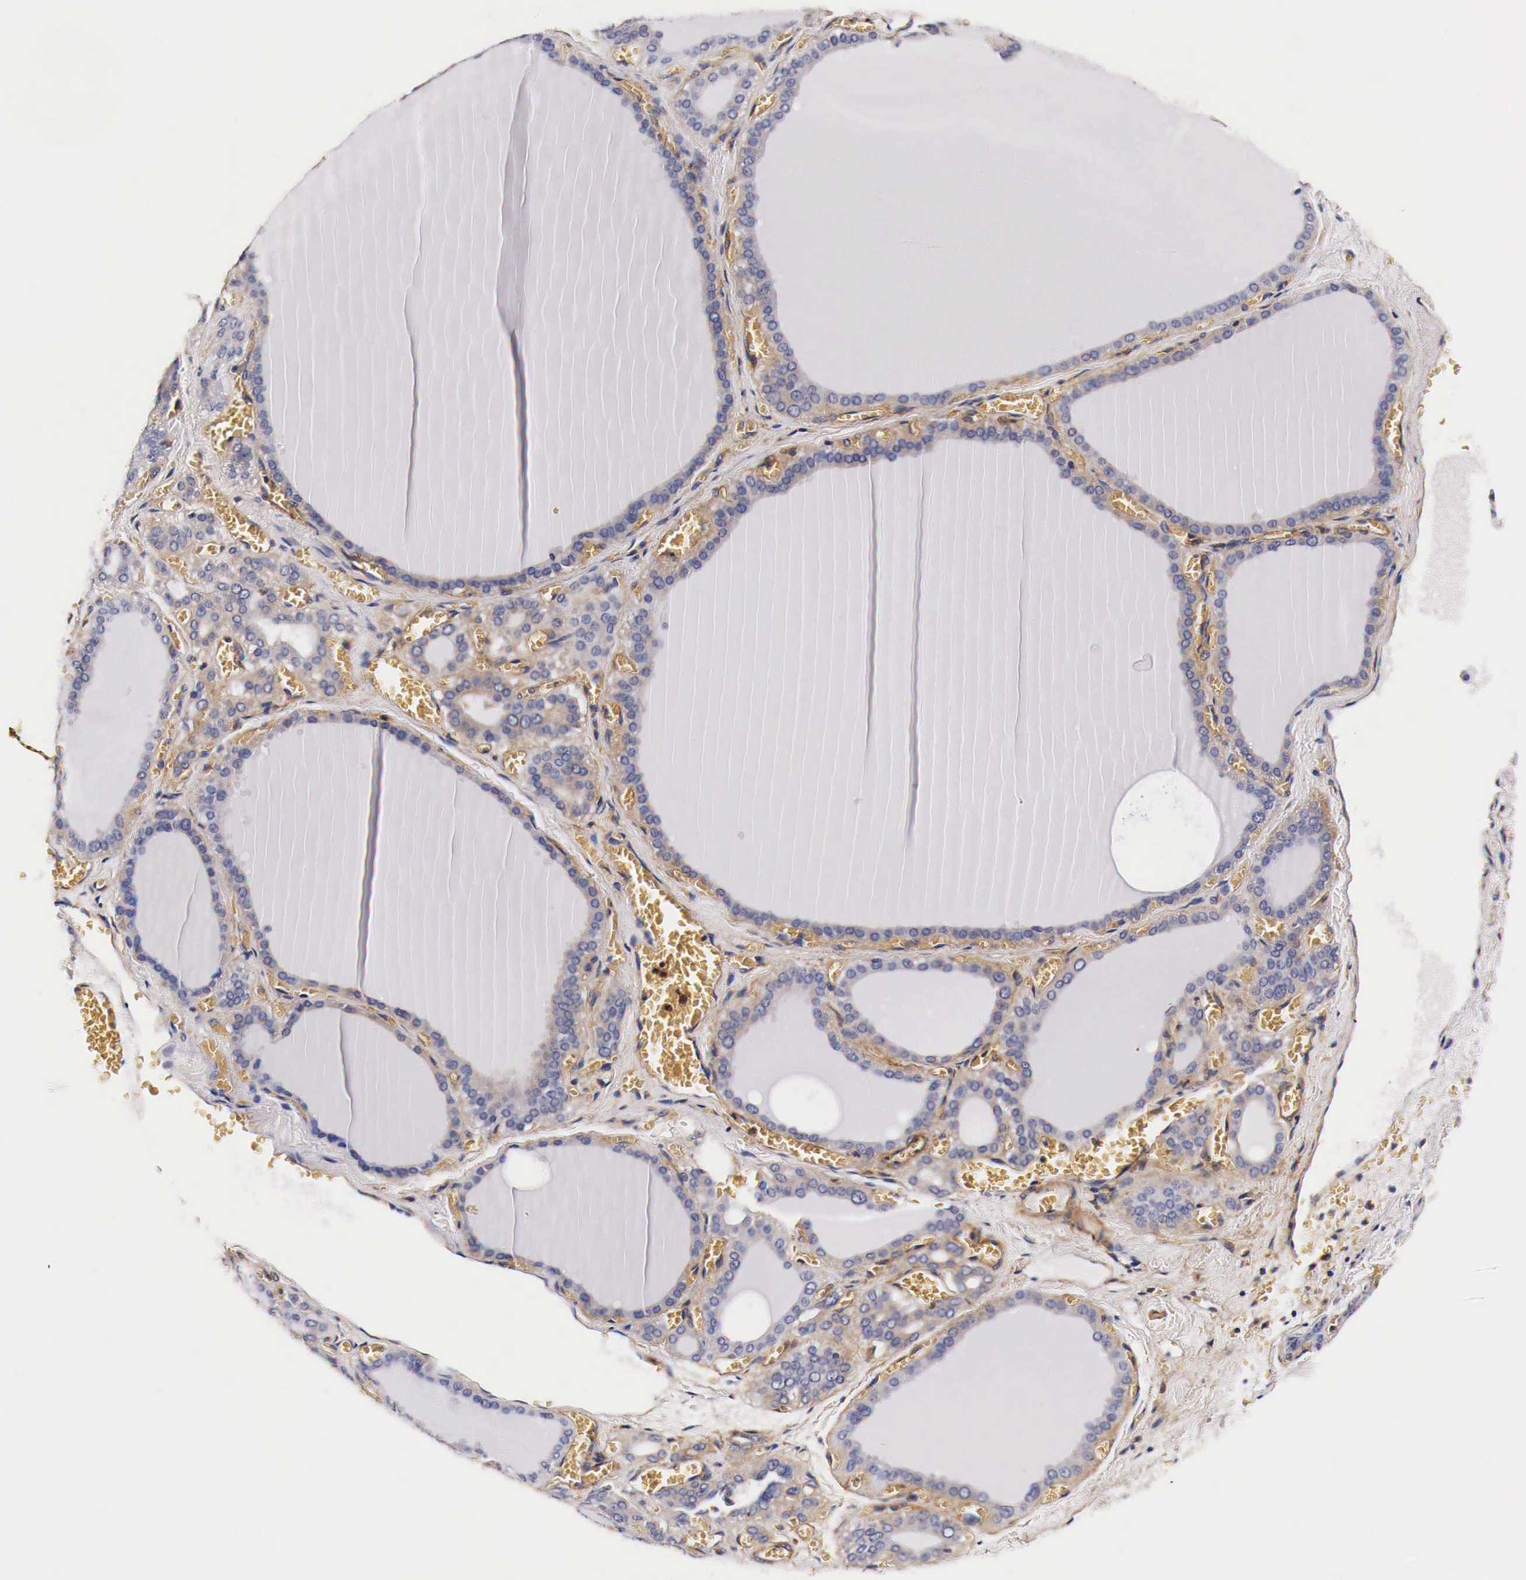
{"staining": {"intensity": "weak", "quantity": "25%-75%", "location": "cytoplasmic/membranous"}, "tissue": "thyroid gland", "cell_type": "Glandular cells", "image_type": "normal", "snomed": [{"axis": "morphology", "description": "Normal tissue, NOS"}, {"axis": "topography", "description": "Thyroid gland"}], "caption": "Thyroid gland stained with IHC shows weak cytoplasmic/membranous expression in approximately 25%-75% of glandular cells.", "gene": "RP2", "patient": {"sex": "female", "age": 55}}